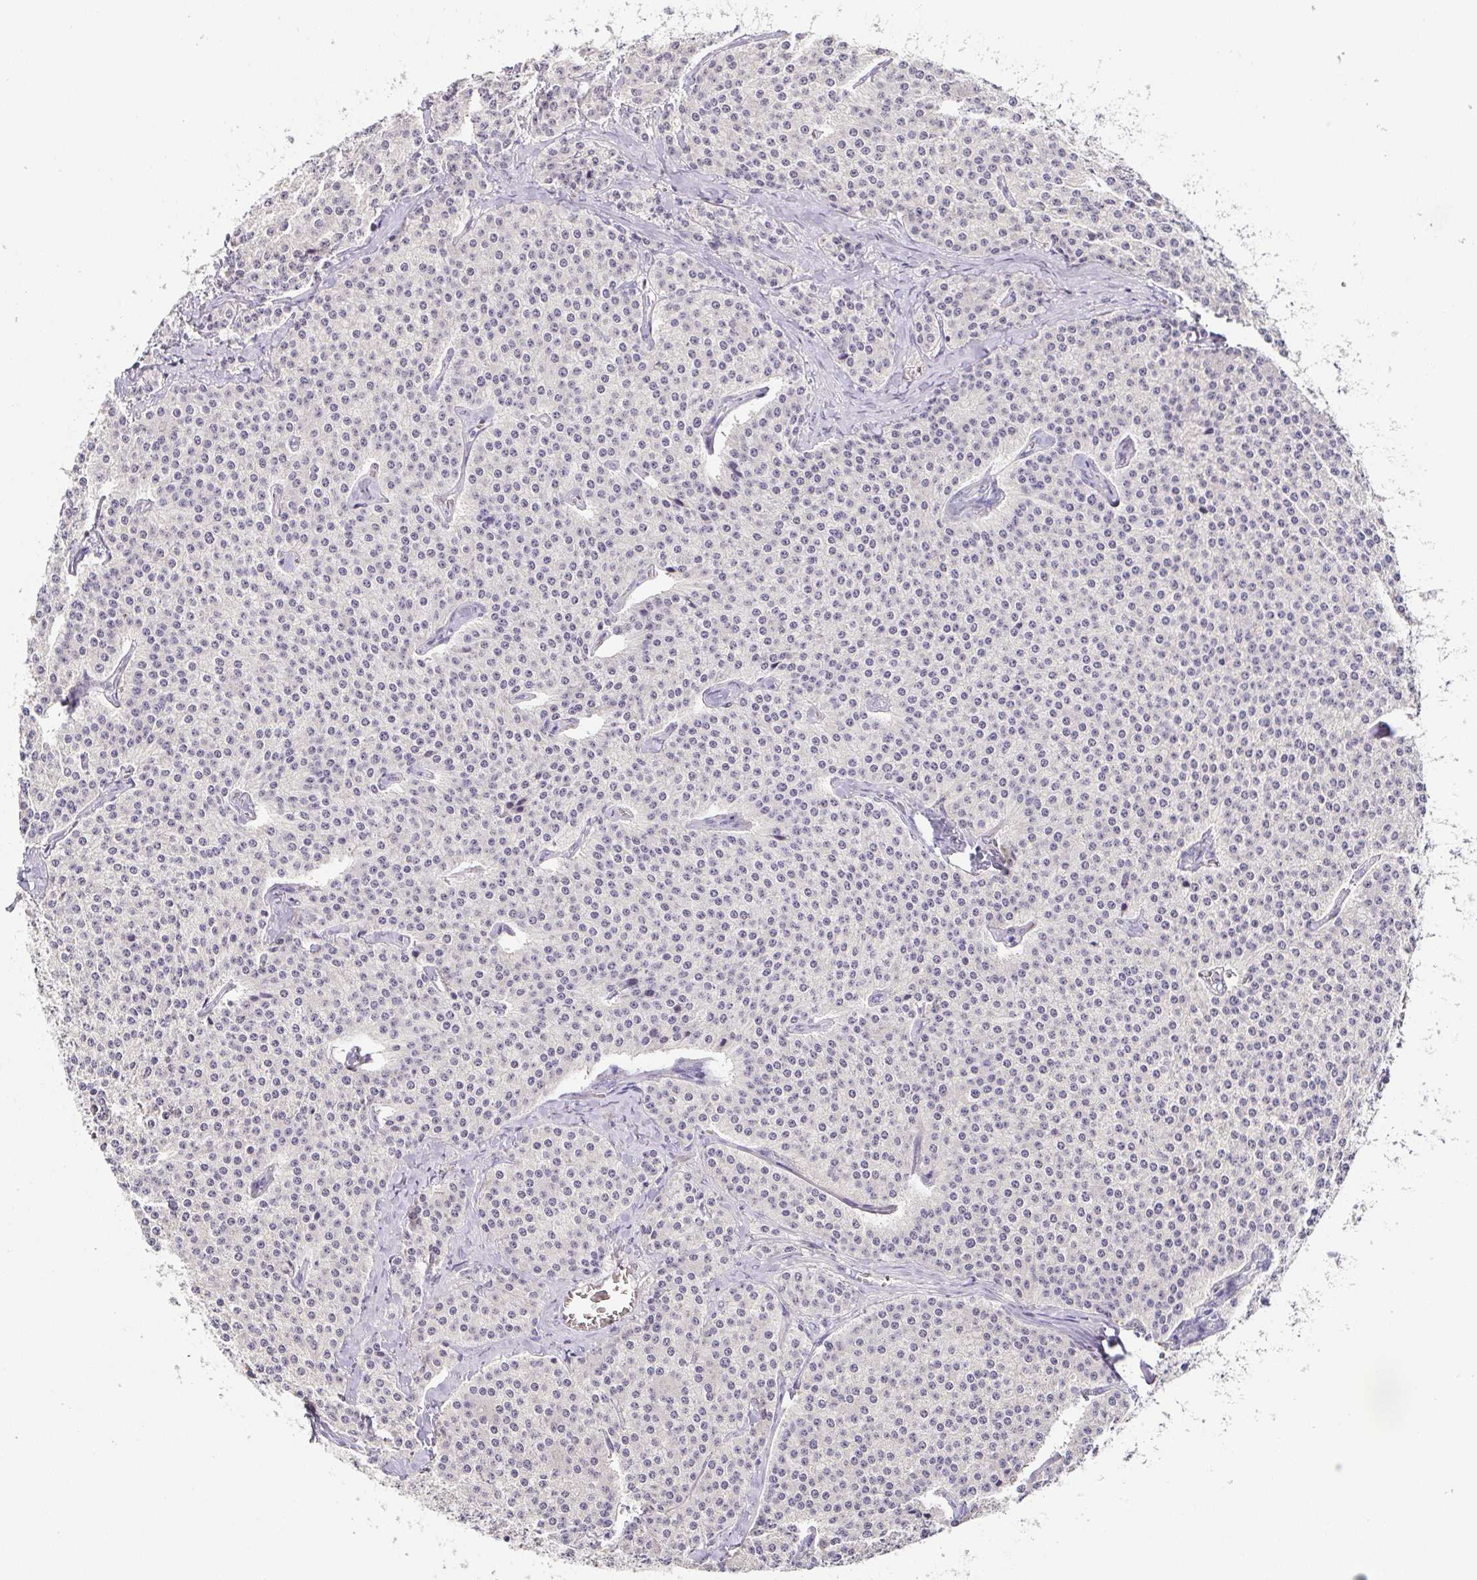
{"staining": {"intensity": "negative", "quantity": "none", "location": "none"}, "tissue": "carcinoid", "cell_type": "Tumor cells", "image_type": "cancer", "snomed": [{"axis": "morphology", "description": "Carcinoid, malignant, NOS"}, {"axis": "topography", "description": "Small intestine"}], "caption": "This is a histopathology image of immunohistochemistry (IHC) staining of malignant carcinoid, which shows no expression in tumor cells.", "gene": "RNASE7", "patient": {"sex": "female", "age": 64}}